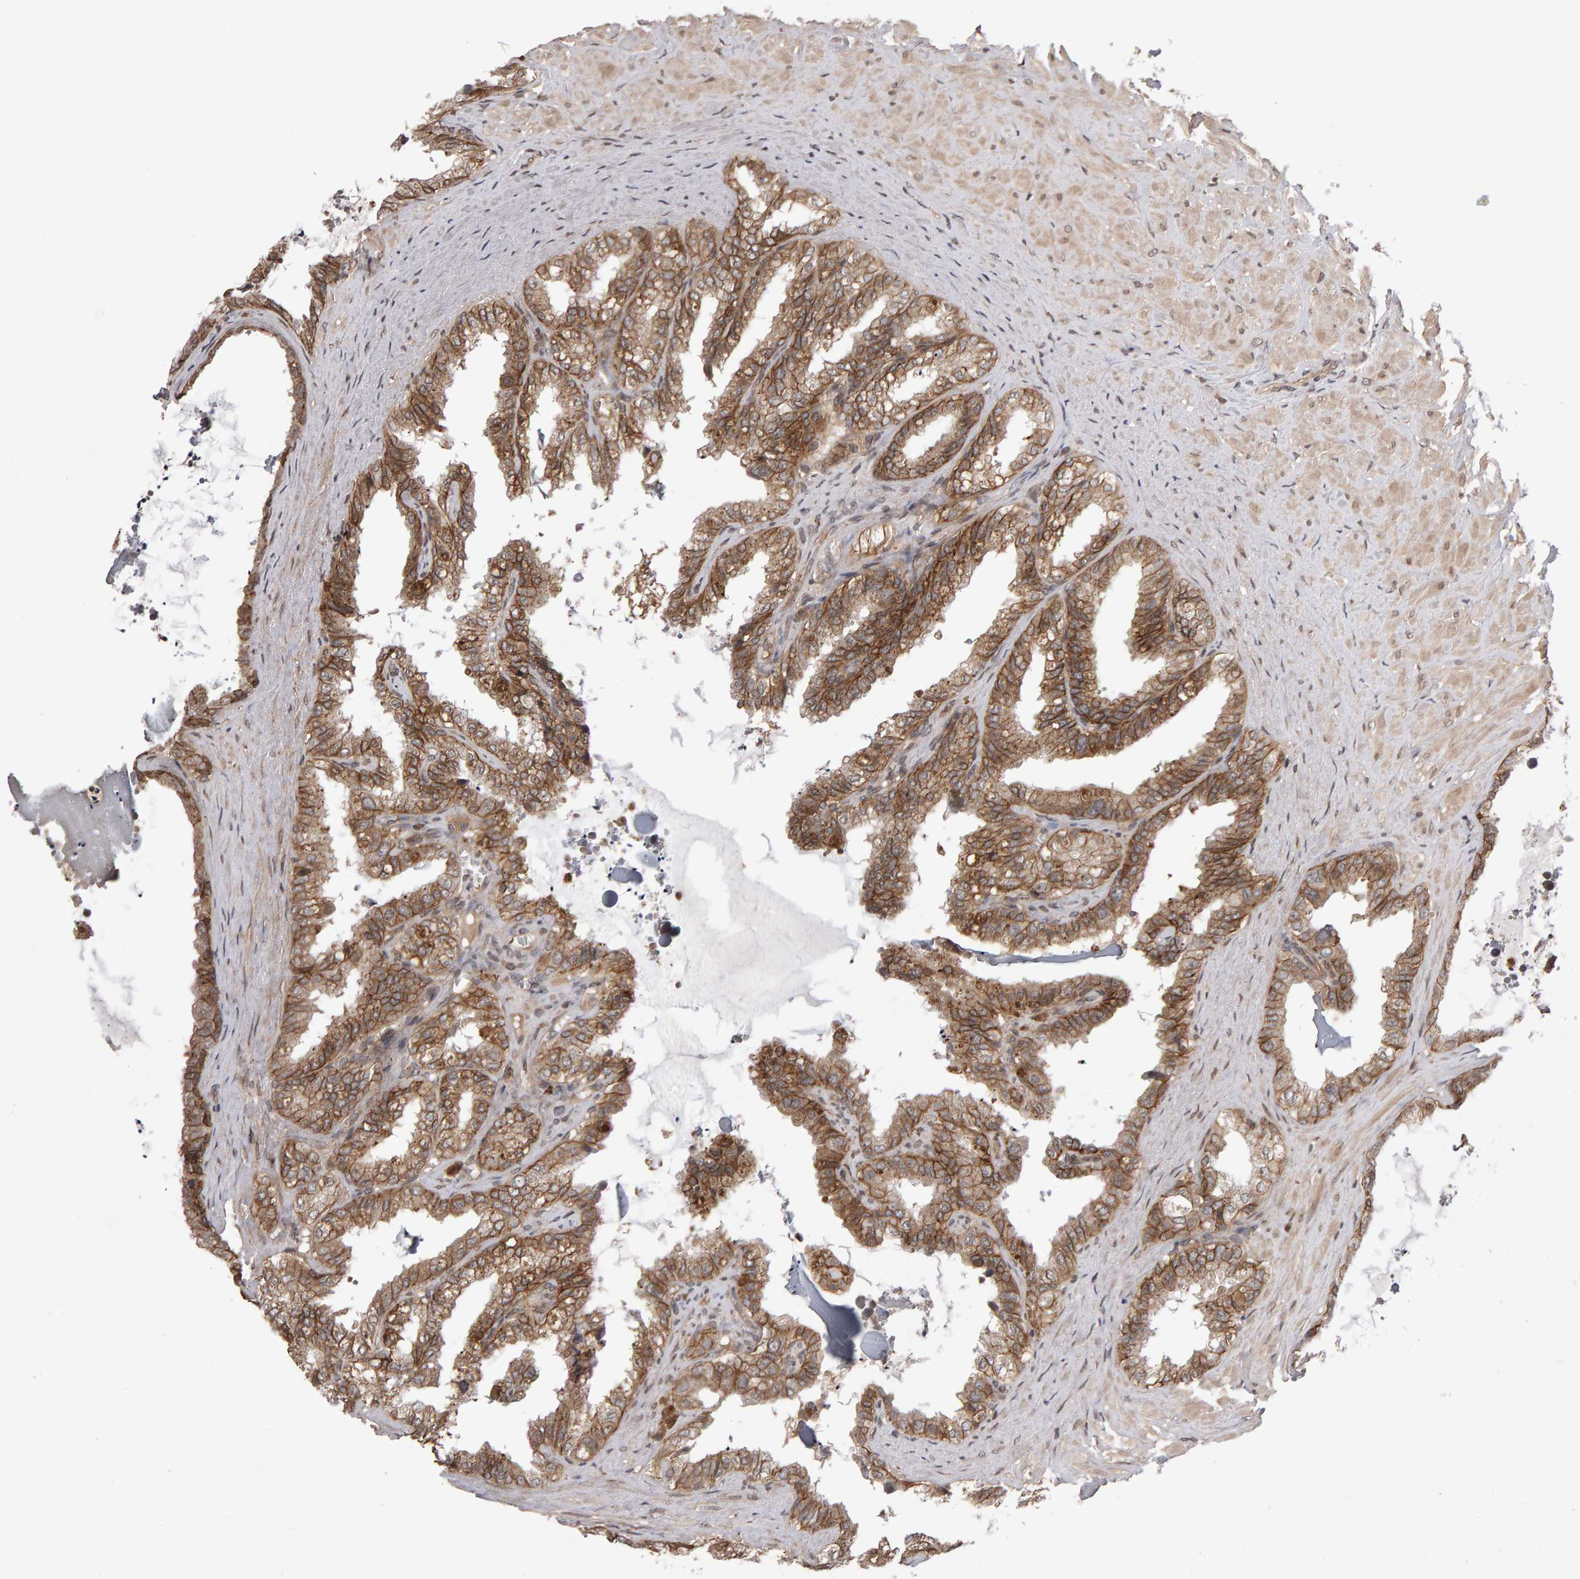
{"staining": {"intensity": "moderate", "quantity": ">75%", "location": "cytoplasmic/membranous"}, "tissue": "seminal vesicle", "cell_type": "Glandular cells", "image_type": "normal", "snomed": [{"axis": "morphology", "description": "Normal tissue, NOS"}, {"axis": "topography", "description": "Seminal veicle"}], "caption": "Moderate cytoplasmic/membranous expression for a protein is present in approximately >75% of glandular cells of unremarkable seminal vesicle using immunohistochemistry (IHC).", "gene": "SCRIB", "patient": {"sex": "male", "age": 64}}